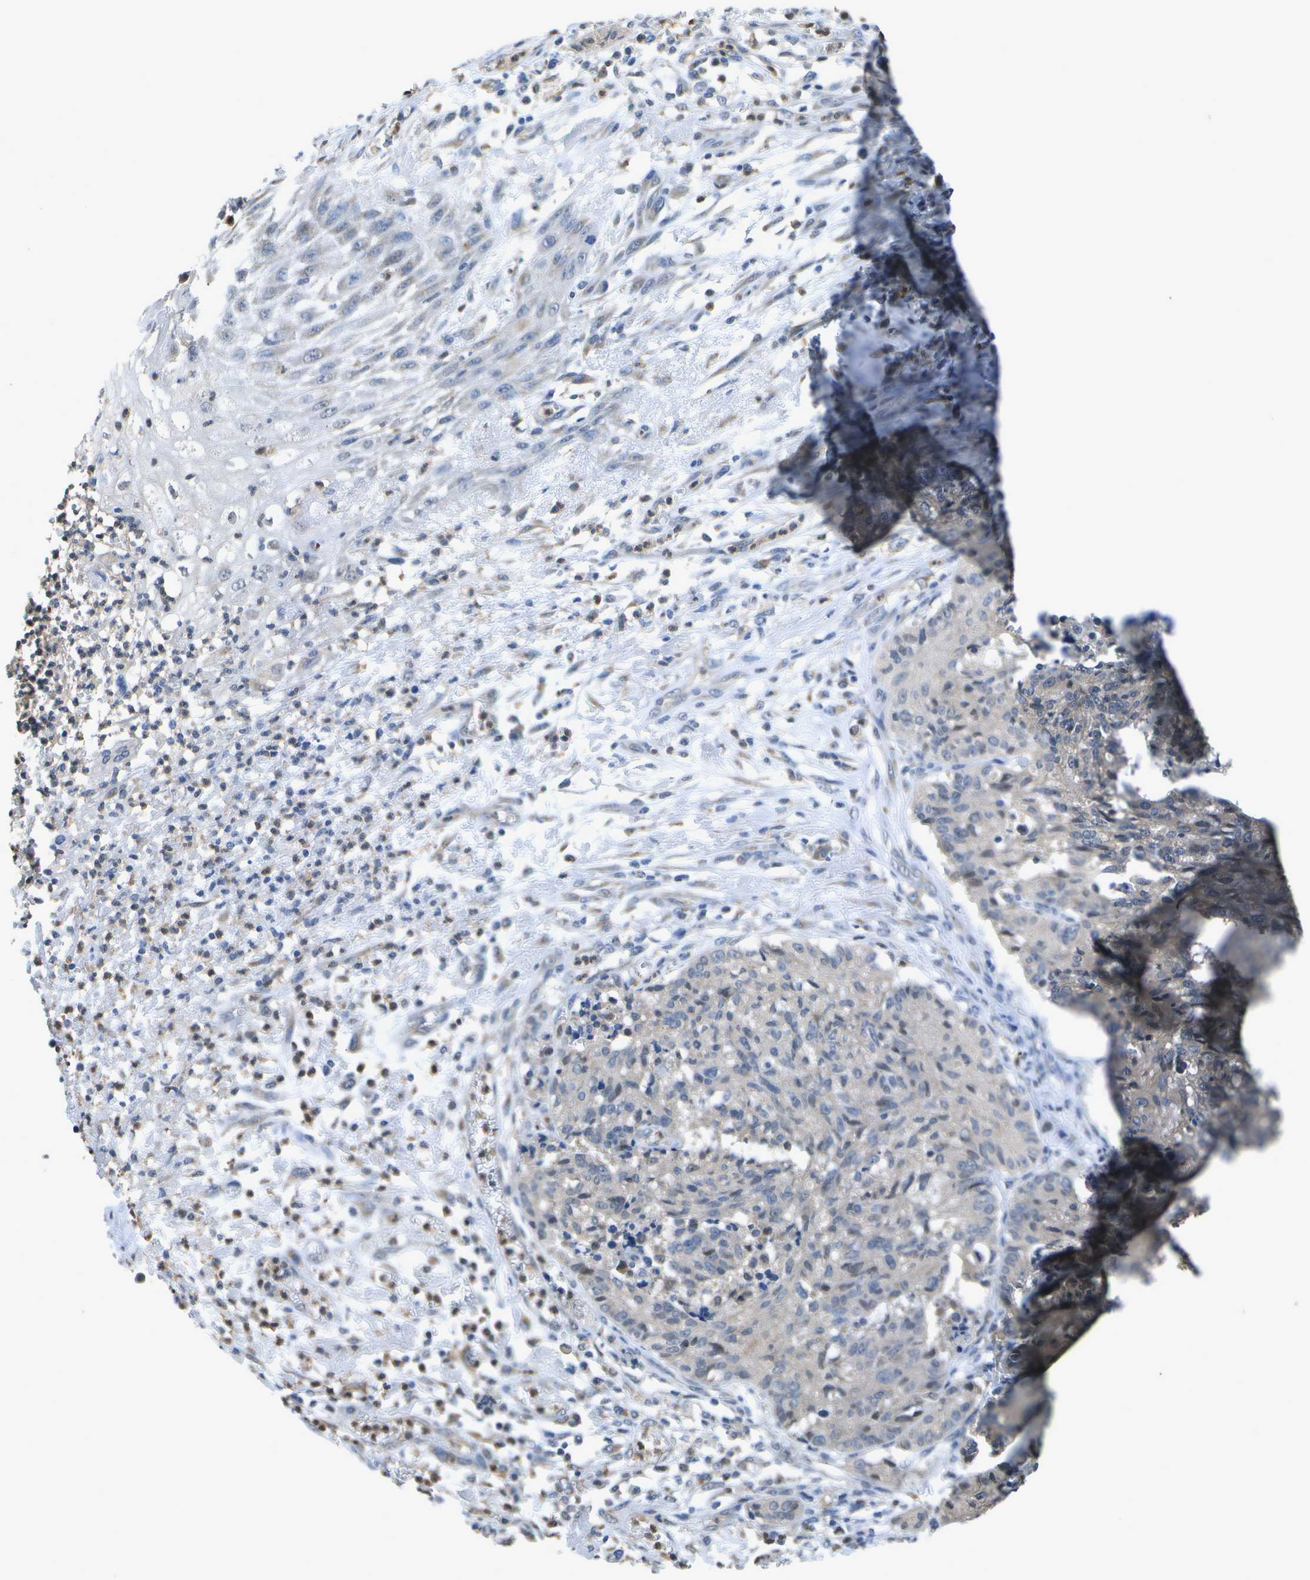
{"staining": {"intensity": "negative", "quantity": "none", "location": "none"}, "tissue": "cervical cancer", "cell_type": "Tumor cells", "image_type": "cancer", "snomed": [{"axis": "morphology", "description": "Squamous cell carcinoma, NOS"}, {"axis": "topography", "description": "Cervix"}], "caption": "Protein analysis of cervical squamous cell carcinoma demonstrates no significant positivity in tumor cells.", "gene": "DSE", "patient": {"sex": "female", "age": 35}}